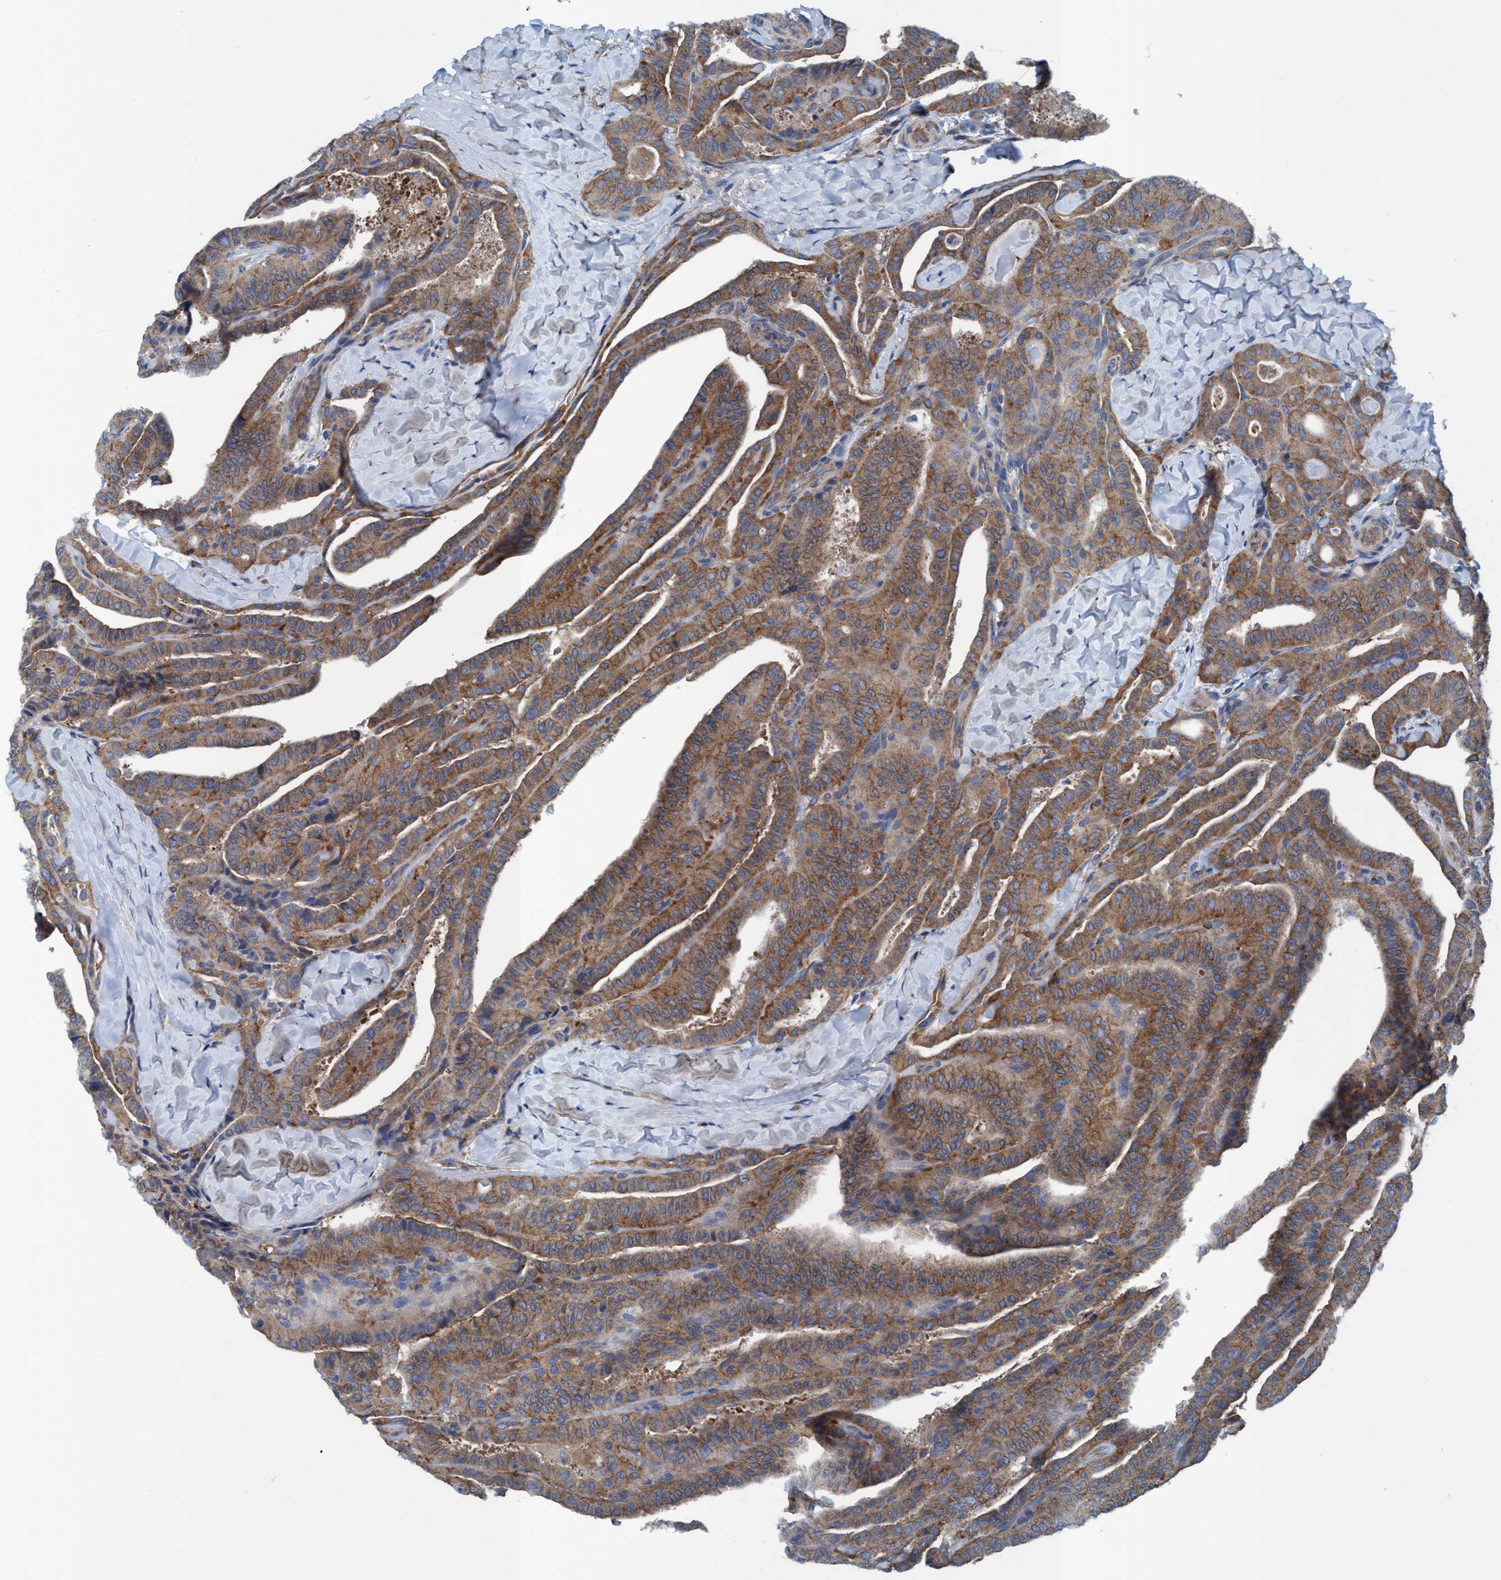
{"staining": {"intensity": "moderate", "quantity": ">75%", "location": "cytoplasmic/membranous"}, "tissue": "thyroid cancer", "cell_type": "Tumor cells", "image_type": "cancer", "snomed": [{"axis": "morphology", "description": "Papillary adenocarcinoma, NOS"}, {"axis": "topography", "description": "Thyroid gland"}], "caption": "Immunohistochemical staining of papillary adenocarcinoma (thyroid) reveals moderate cytoplasmic/membranous protein positivity in about >75% of tumor cells. Nuclei are stained in blue.", "gene": "NMT1", "patient": {"sex": "male", "age": 77}}